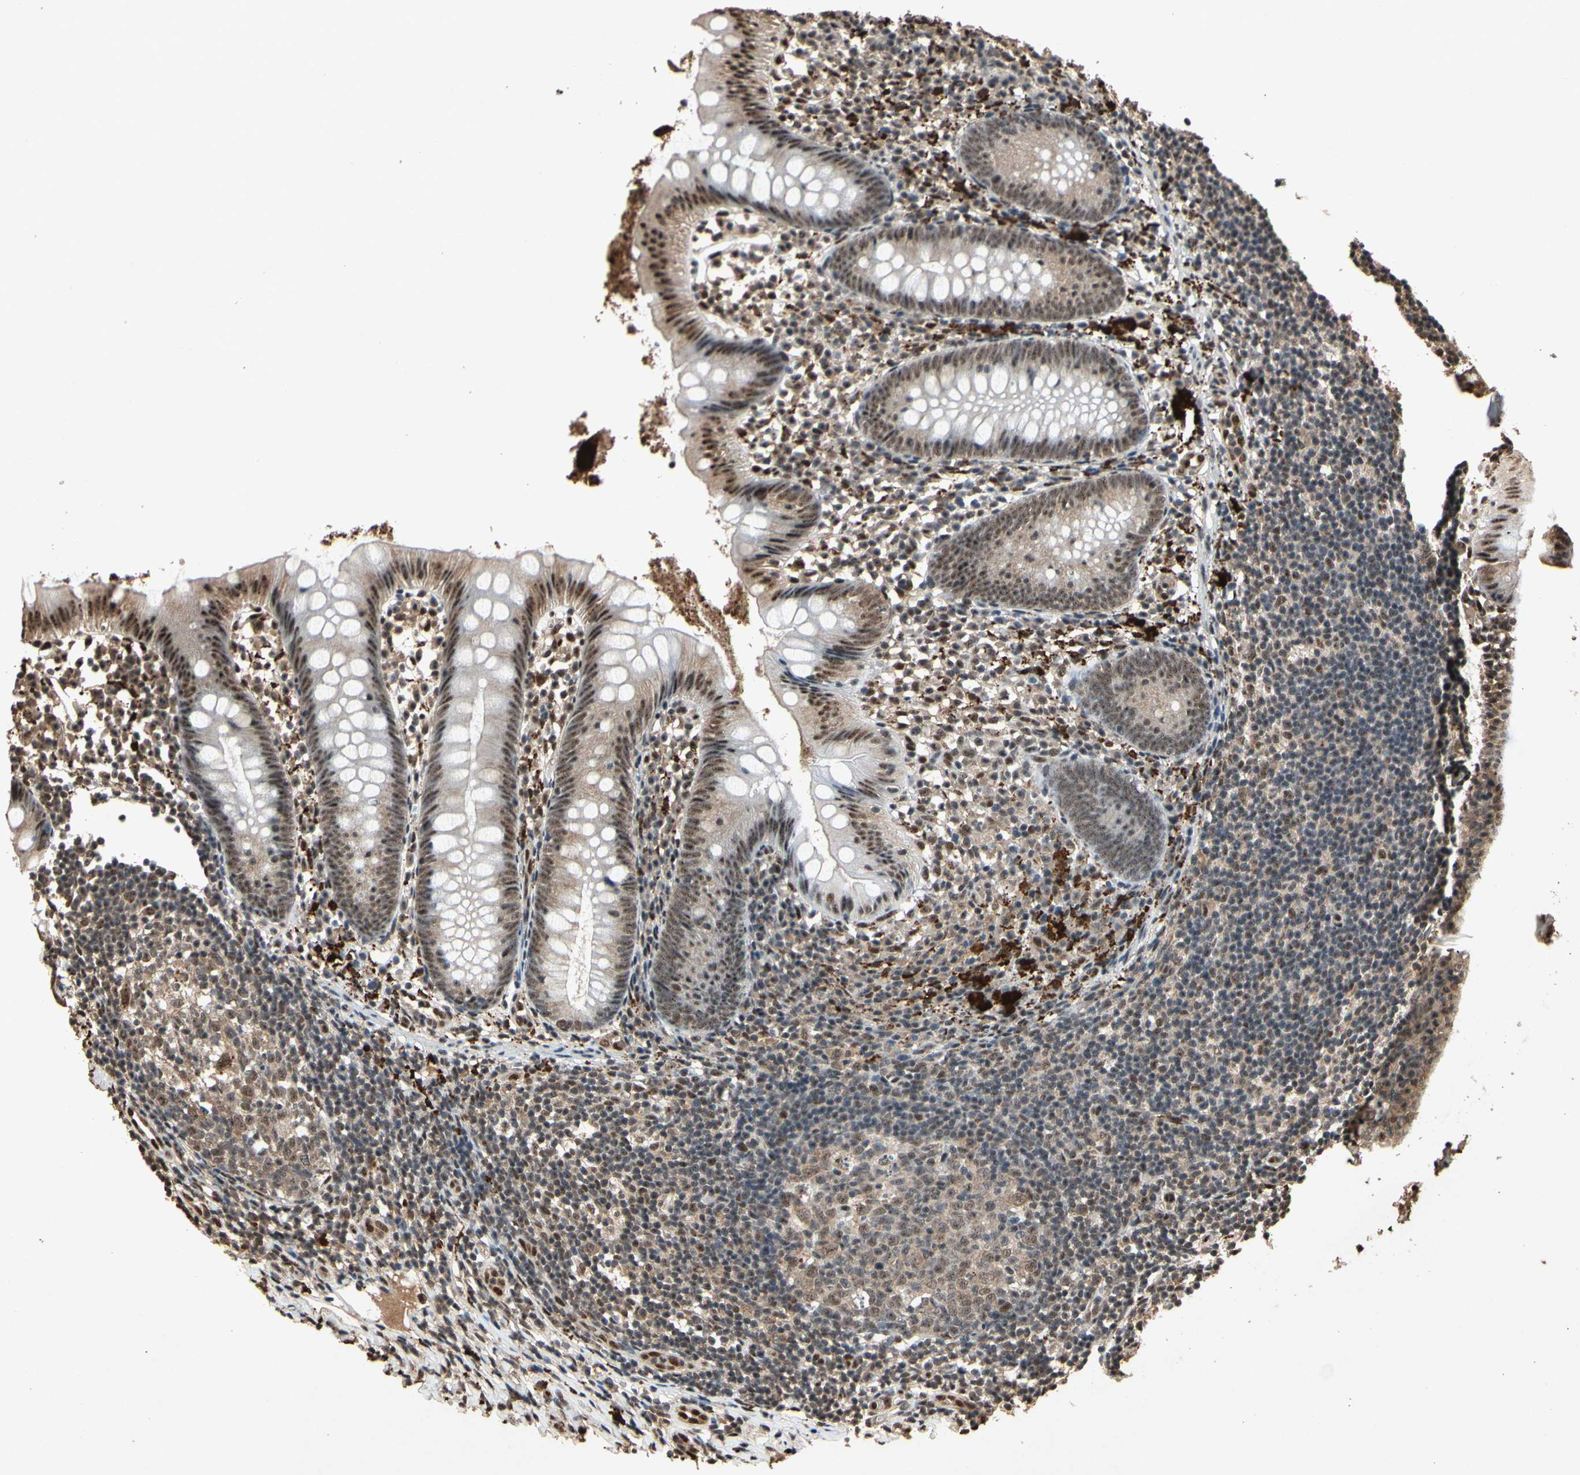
{"staining": {"intensity": "moderate", "quantity": "25%-75%", "location": "cytoplasmic/membranous,nuclear"}, "tissue": "appendix", "cell_type": "Glandular cells", "image_type": "normal", "snomed": [{"axis": "morphology", "description": "Normal tissue, NOS"}, {"axis": "topography", "description": "Appendix"}], "caption": "About 25%-75% of glandular cells in normal appendix display moderate cytoplasmic/membranous,nuclear protein positivity as visualized by brown immunohistochemical staining.", "gene": "PML", "patient": {"sex": "female", "age": 20}}